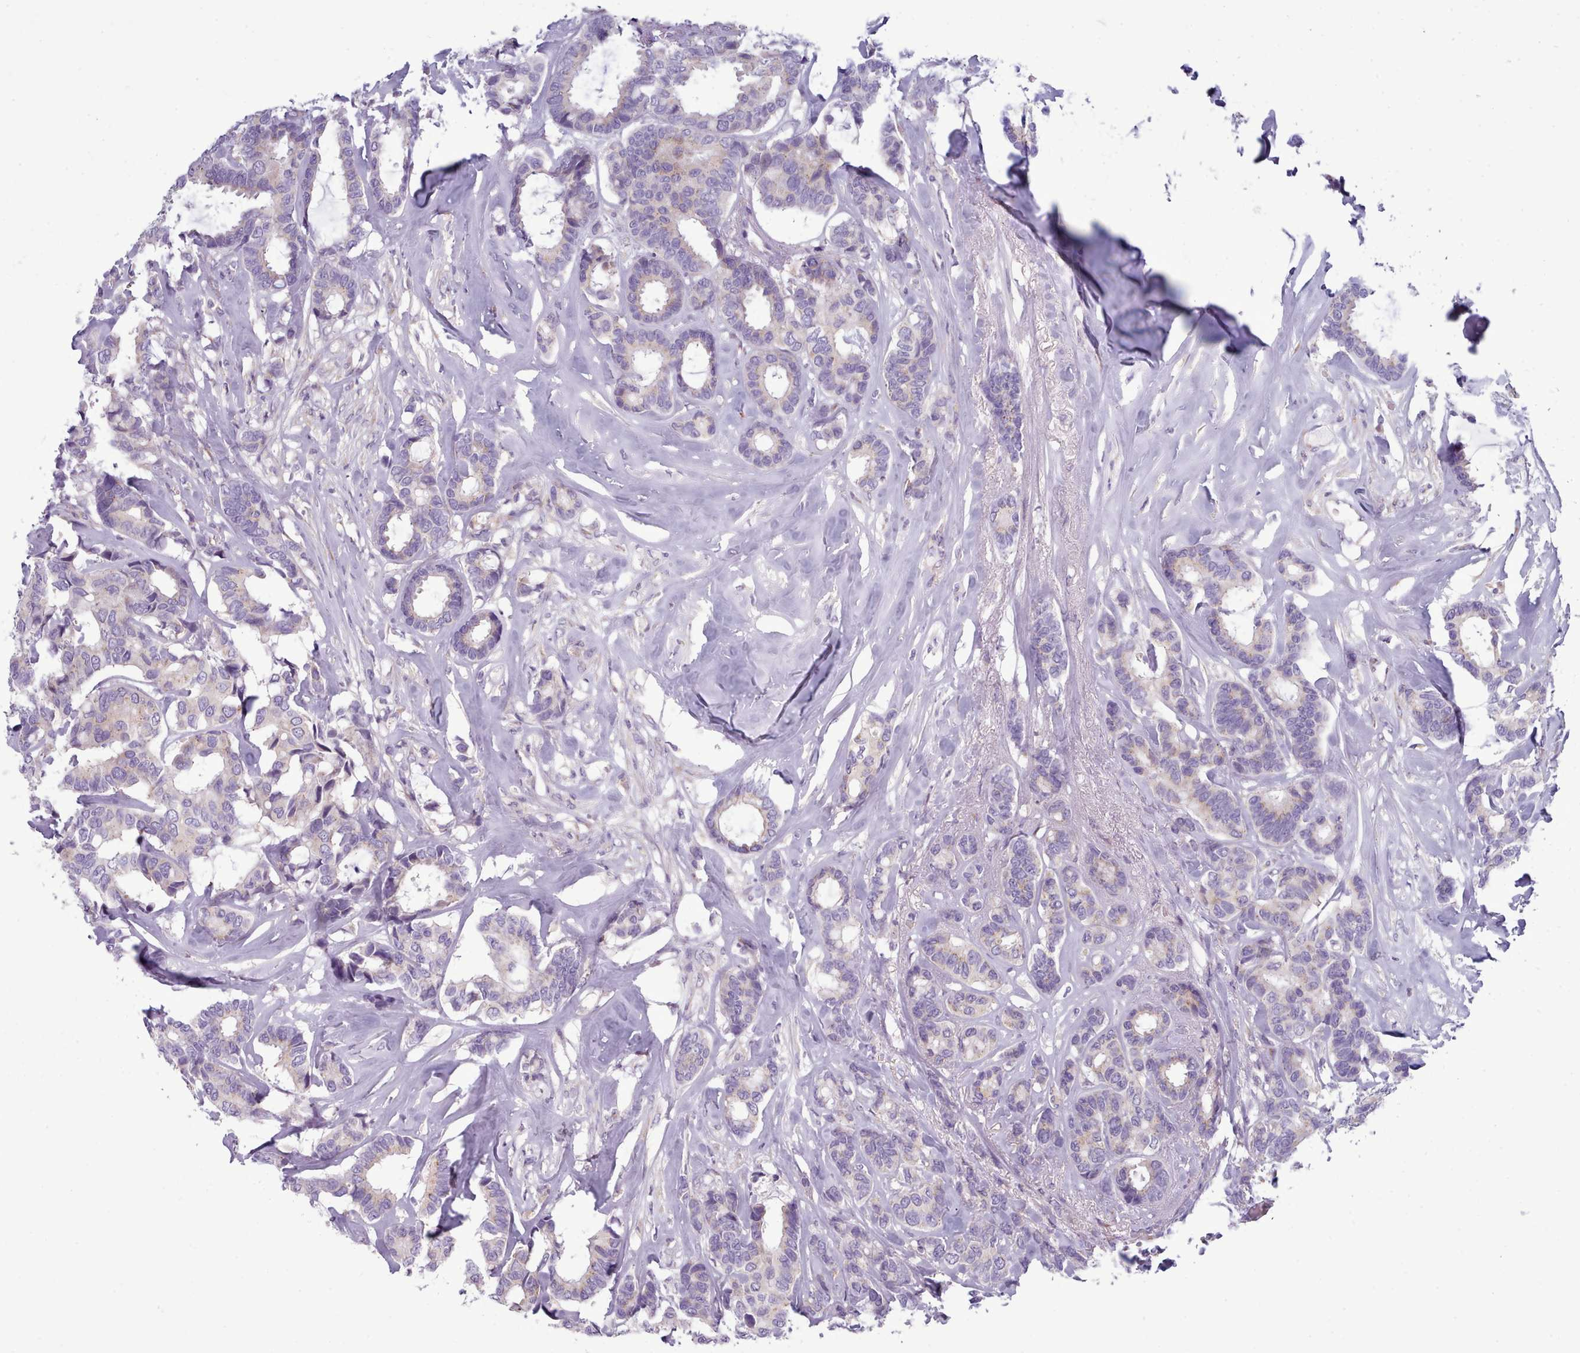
{"staining": {"intensity": "negative", "quantity": "none", "location": "none"}, "tissue": "breast cancer", "cell_type": "Tumor cells", "image_type": "cancer", "snomed": [{"axis": "morphology", "description": "Duct carcinoma"}, {"axis": "topography", "description": "Breast"}], "caption": "Micrograph shows no significant protein staining in tumor cells of intraductal carcinoma (breast). The staining is performed using DAB brown chromogen with nuclei counter-stained in using hematoxylin.", "gene": "MYRFL", "patient": {"sex": "female", "age": 87}}